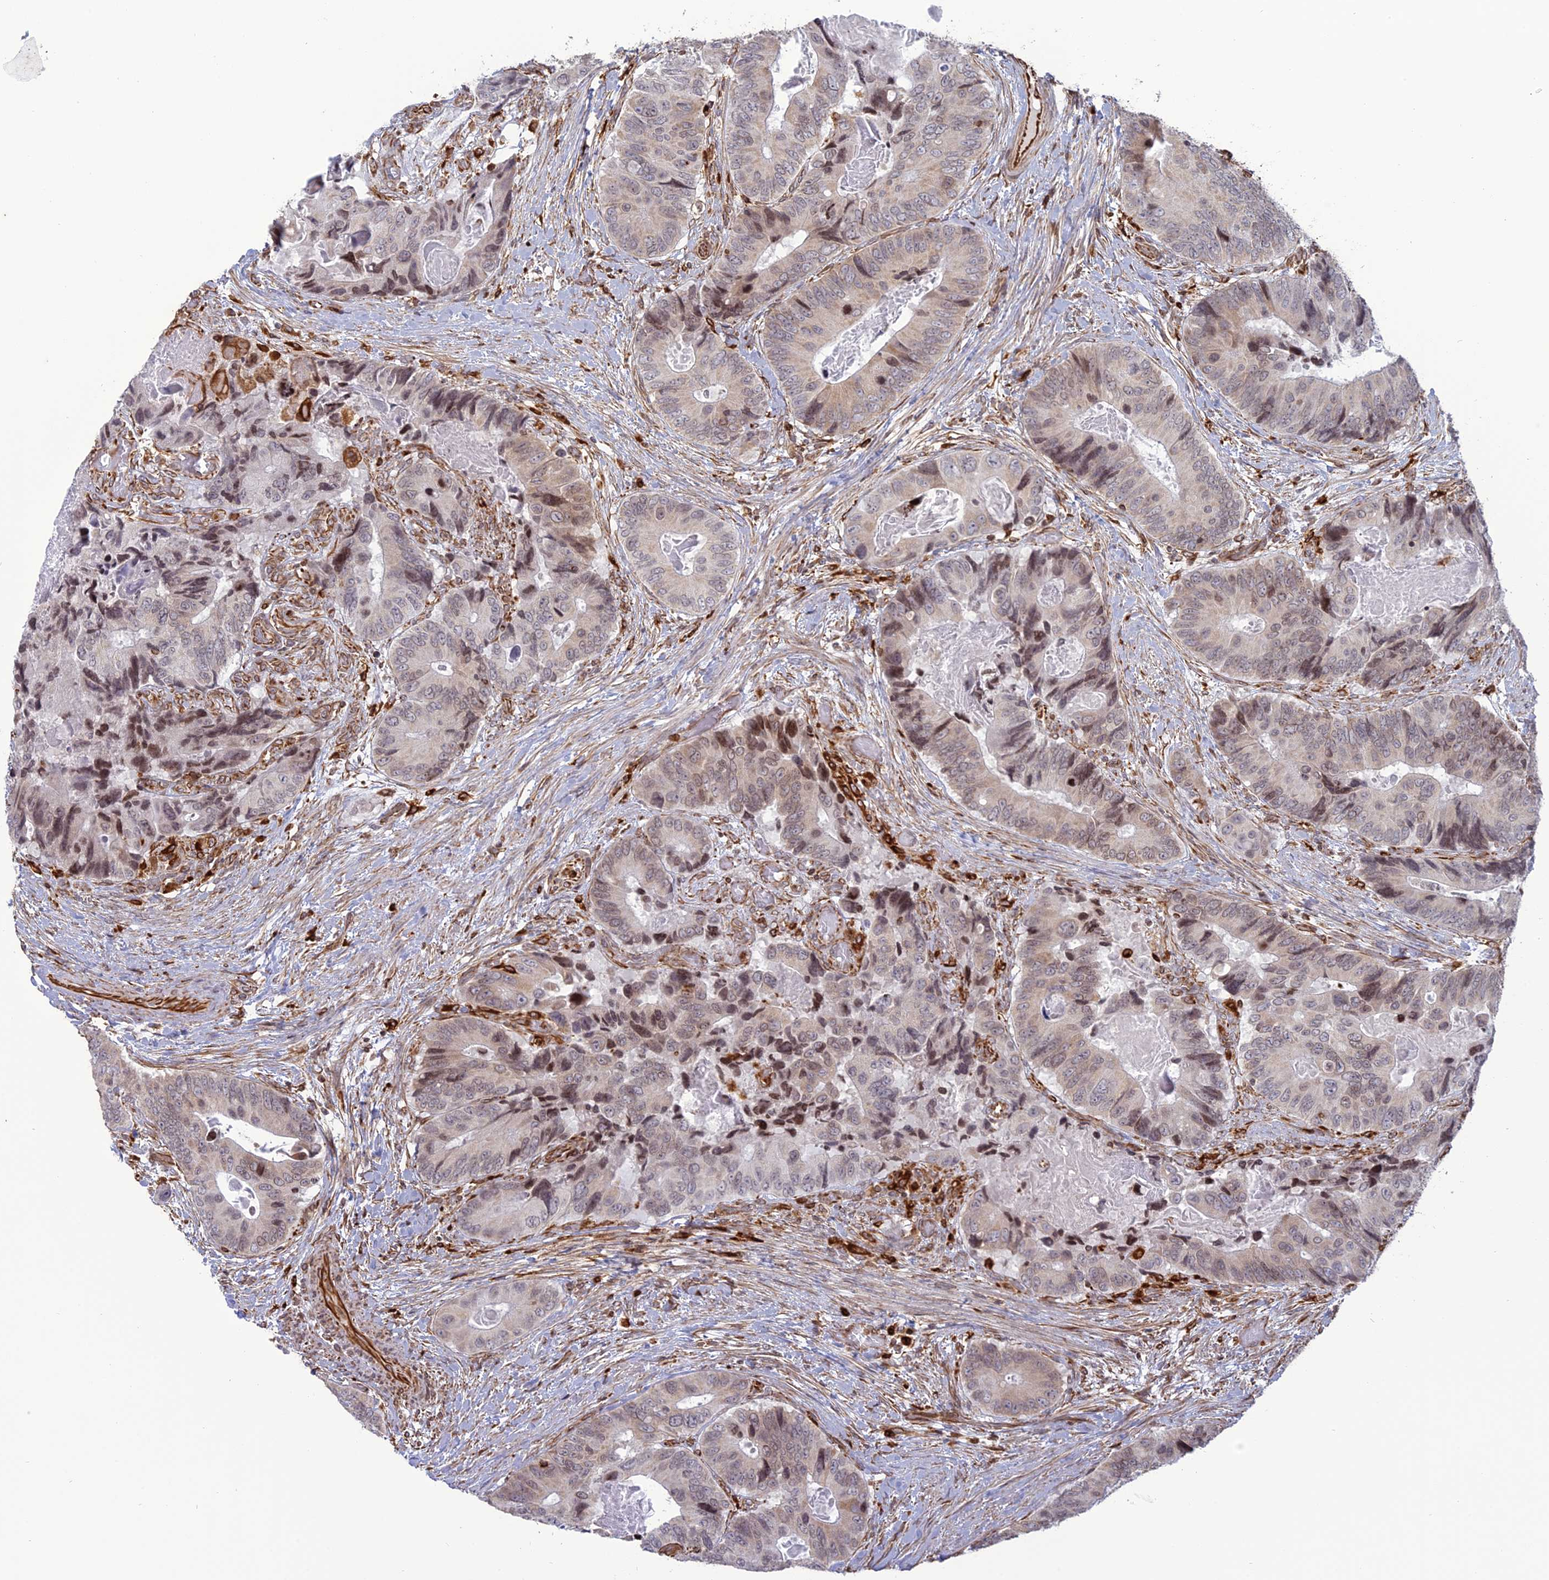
{"staining": {"intensity": "weak", "quantity": "<25%", "location": "nuclear"}, "tissue": "colorectal cancer", "cell_type": "Tumor cells", "image_type": "cancer", "snomed": [{"axis": "morphology", "description": "Adenocarcinoma, NOS"}, {"axis": "topography", "description": "Colon"}], "caption": "Human adenocarcinoma (colorectal) stained for a protein using immunohistochemistry (IHC) exhibits no positivity in tumor cells.", "gene": "APOBR", "patient": {"sex": "male", "age": 84}}